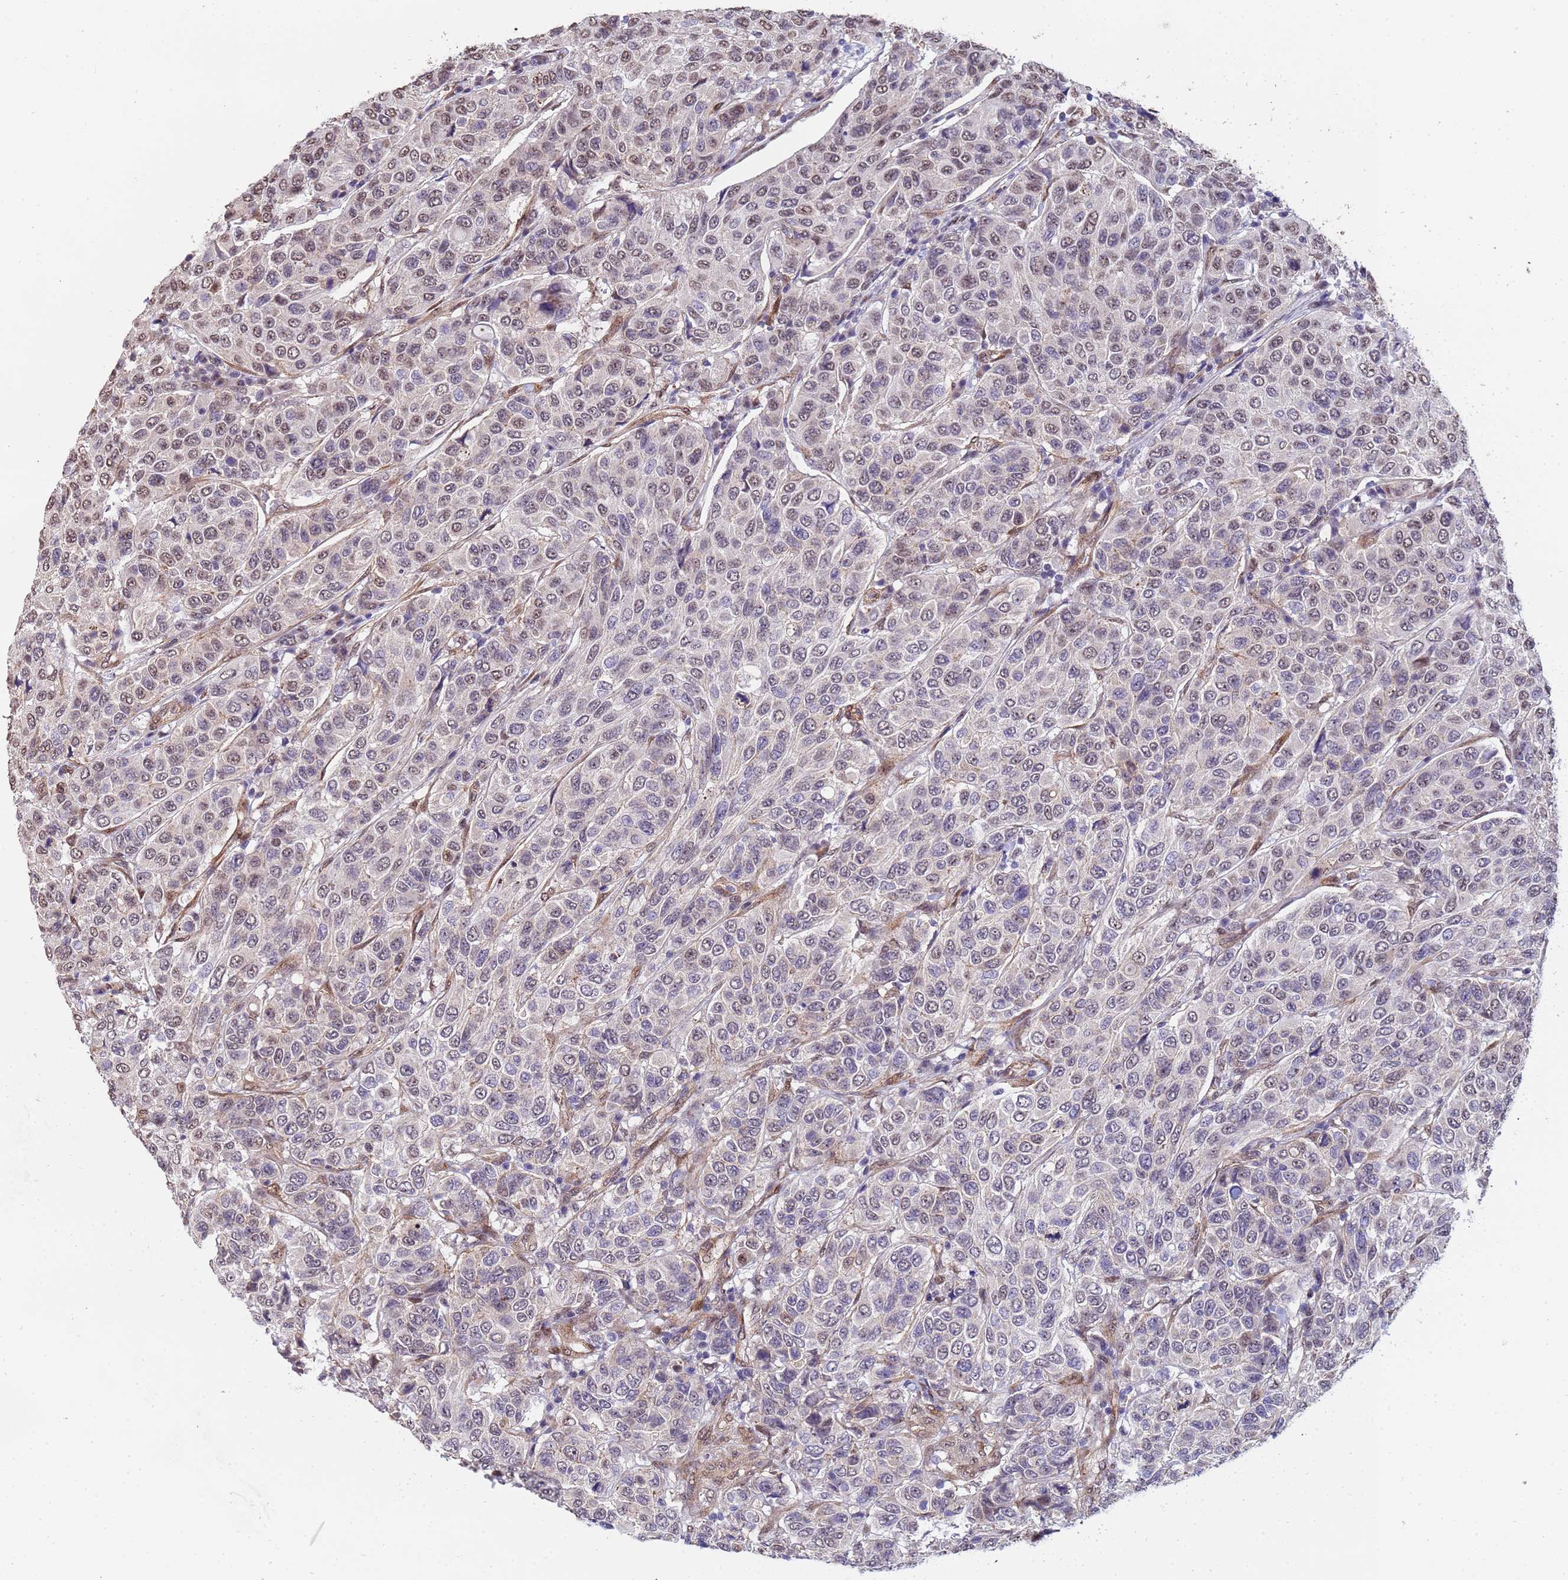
{"staining": {"intensity": "weak", "quantity": "25%-75%", "location": "nuclear"}, "tissue": "breast cancer", "cell_type": "Tumor cells", "image_type": "cancer", "snomed": [{"axis": "morphology", "description": "Duct carcinoma"}, {"axis": "topography", "description": "Breast"}], "caption": "A low amount of weak nuclear staining is seen in about 25%-75% of tumor cells in invasive ductal carcinoma (breast) tissue.", "gene": "TRIP6", "patient": {"sex": "female", "age": 55}}